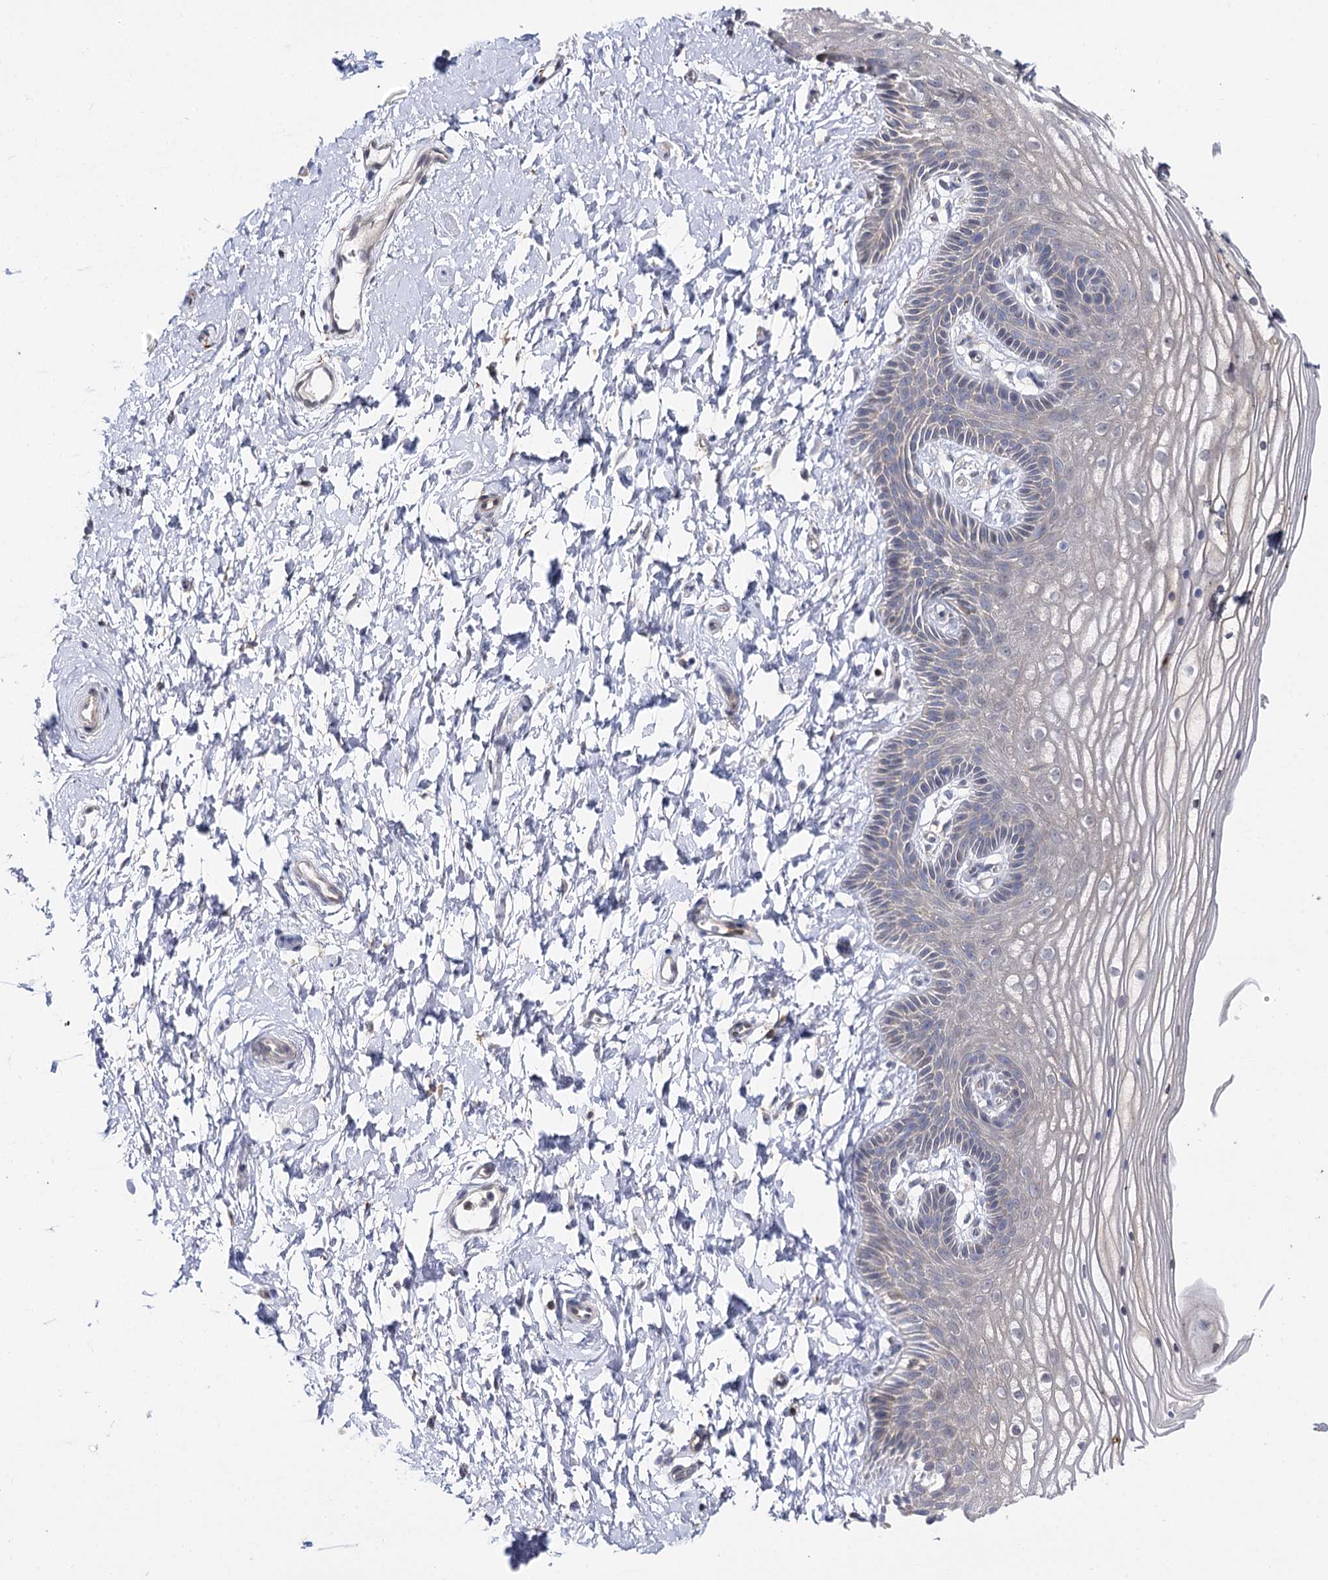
{"staining": {"intensity": "weak", "quantity": "<25%", "location": "cytoplasmic/membranous"}, "tissue": "vagina", "cell_type": "Squamous epithelial cells", "image_type": "normal", "snomed": [{"axis": "morphology", "description": "Normal tissue, NOS"}, {"axis": "topography", "description": "Vagina"}, {"axis": "topography", "description": "Cervix"}], "caption": "Histopathology image shows no protein expression in squamous epithelial cells of unremarkable vagina.", "gene": "UGP2", "patient": {"sex": "female", "age": 40}}